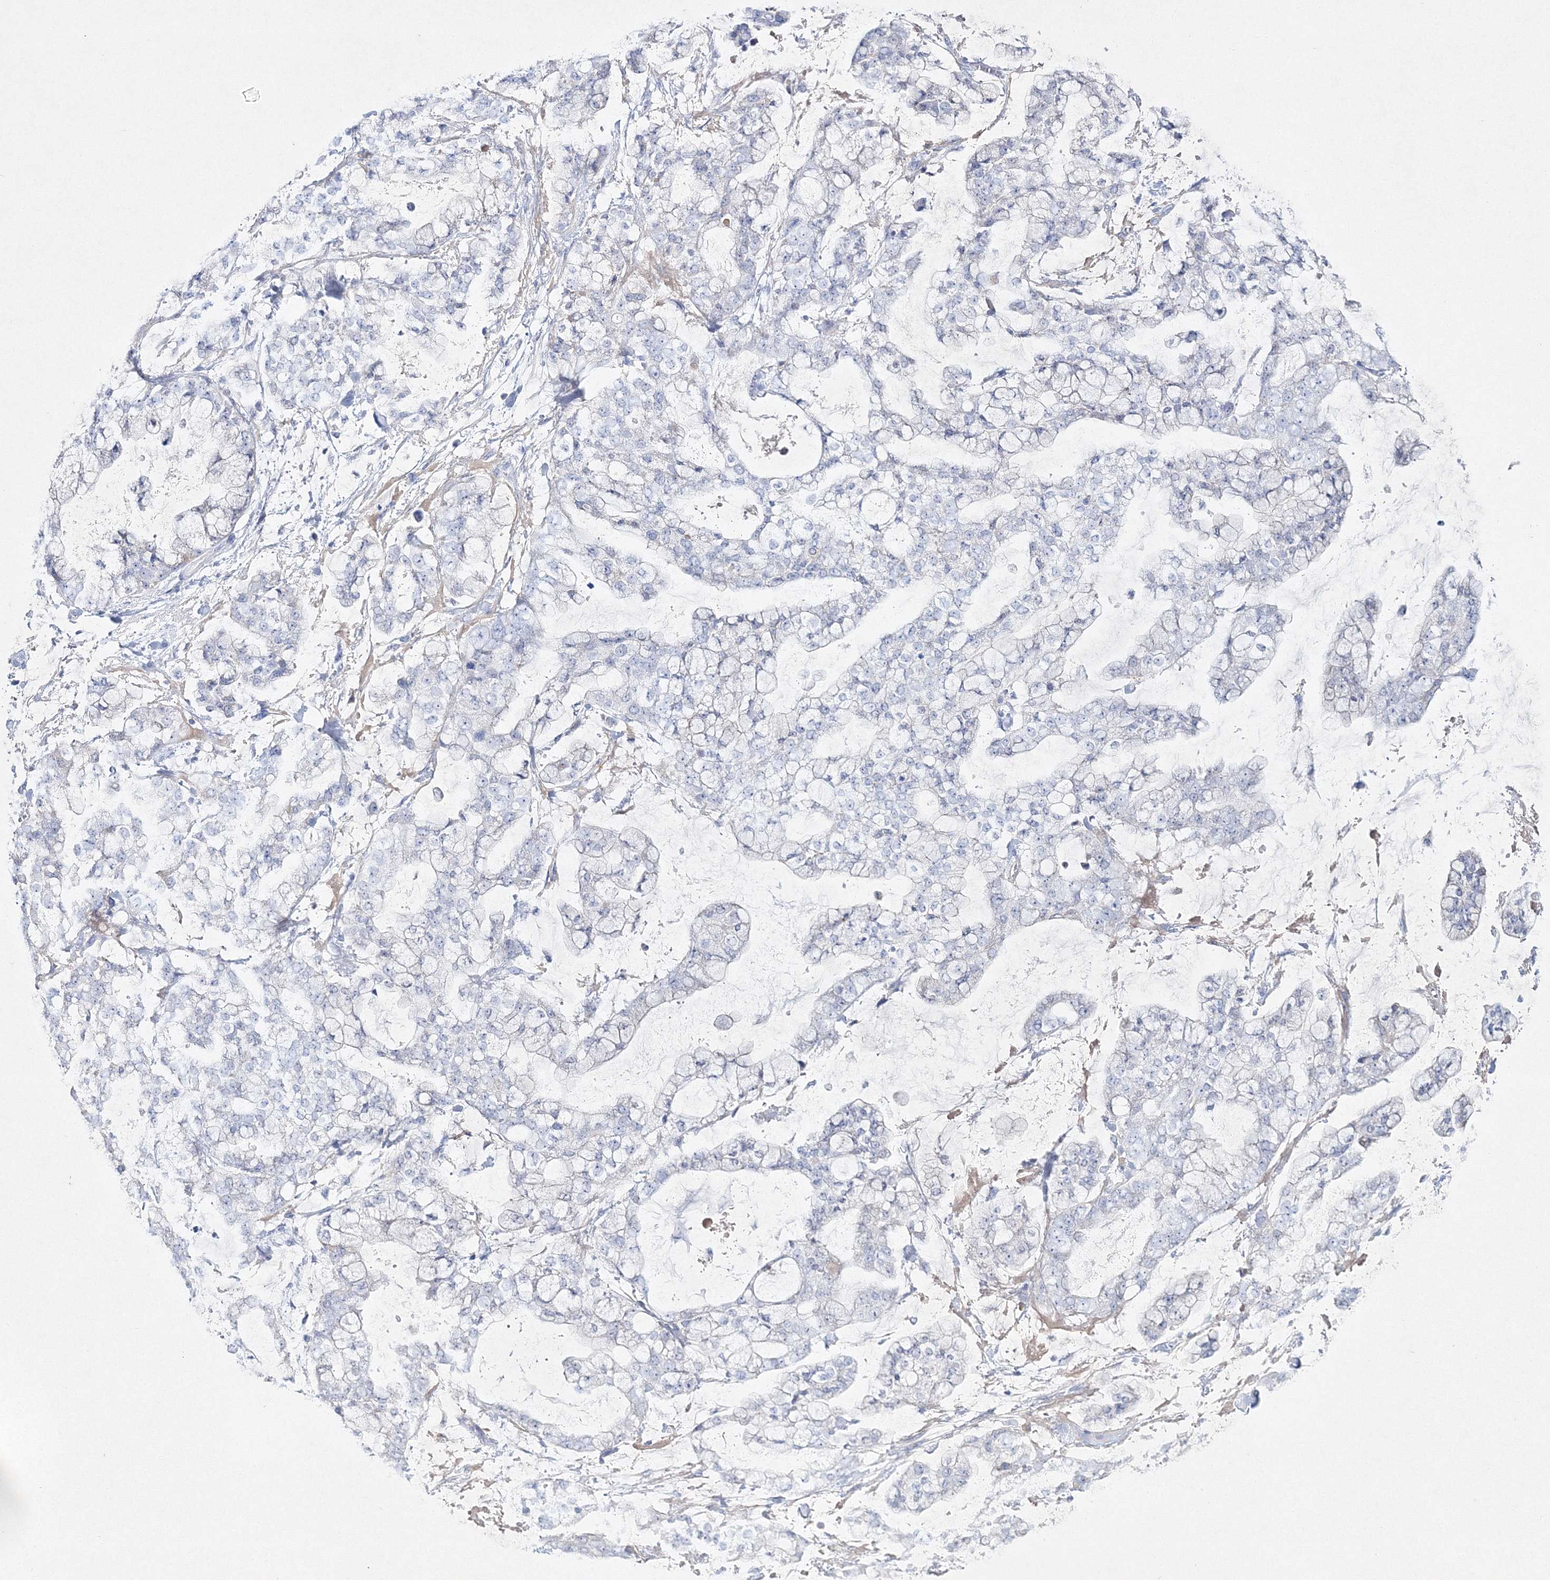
{"staining": {"intensity": "negative", "quantity": "none", "location": "none"}, "tissue": "stomach cancer", "cell_type": "Tumor cells", "image_type": "cancer", "snomed": [{"axis": "morphology", "description": "Normal tissue, NOS"}, {"axis": "morphology", "description": "Adenocarcinoma, NOS"}, {"axis": "topography", "description": "Stomach, upper"}, {"axis": "topography", "description": "Stomach"}], "caption": "Tumor cells show no significant protein staining in adenocarcinoma (stomach).", "gene": "NEU4", "patient": {"sex": "male", "age": 76}}